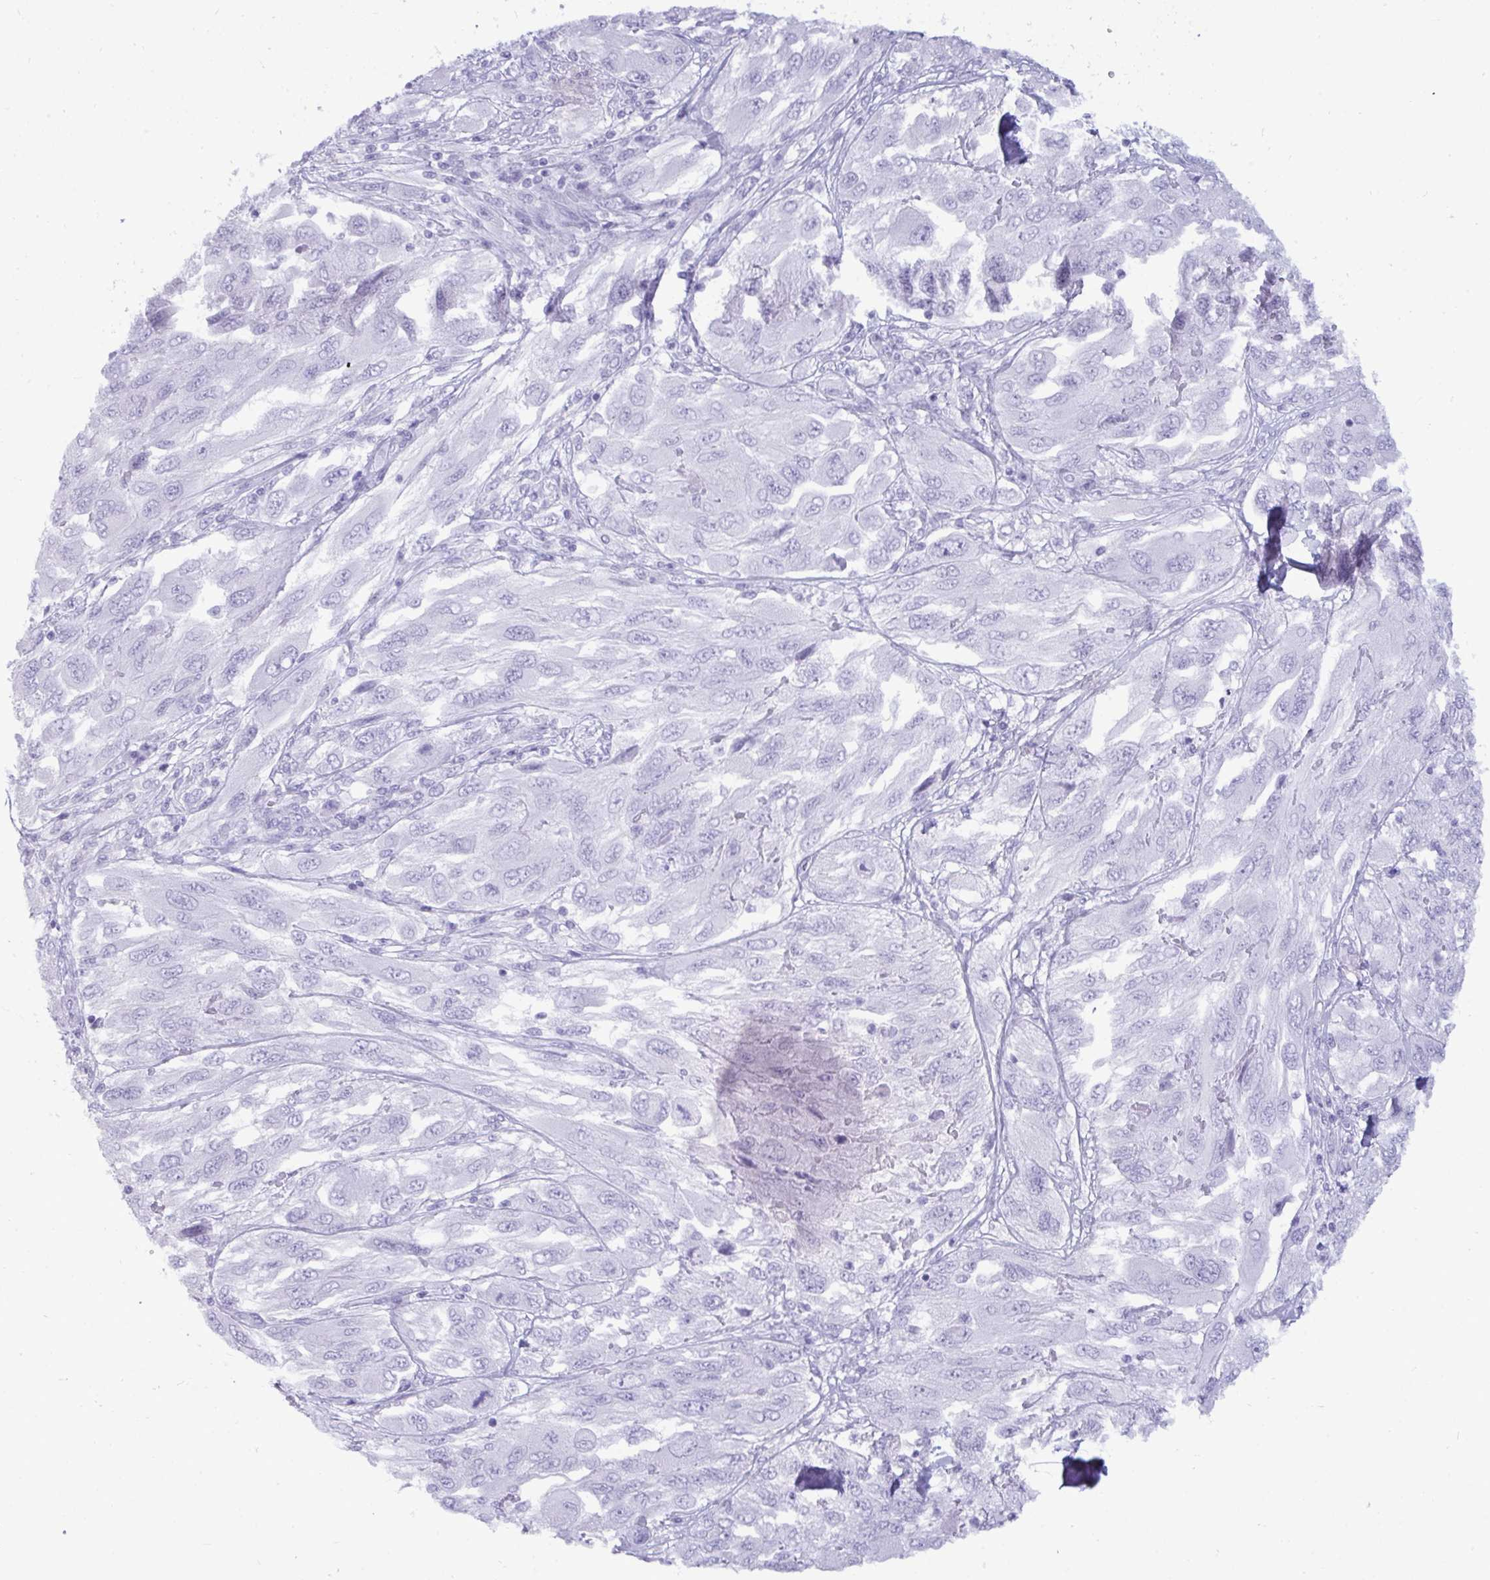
{"staining": {"intensity": "negative", "quantity": "none", "location": "none"}, "tissue": "melanoma", "cell_type": "Tumor cells", "image_type": "cancer", "snomed": [{"axis": "morphology", "description": "Malignant melanoma, NOS"}, {"axis": "topography", "description": "Skin"}], "caption": "Micrograph shows no significant protein staining in tumor cells of melanoma. (Stains: DAB immunohistochemistry with hematoxylin counter stain, Microscopy: brightfield microscopy at high magnification).", "gene": "ANKRD60", "patient": {"sex": "female", "age": 91}}